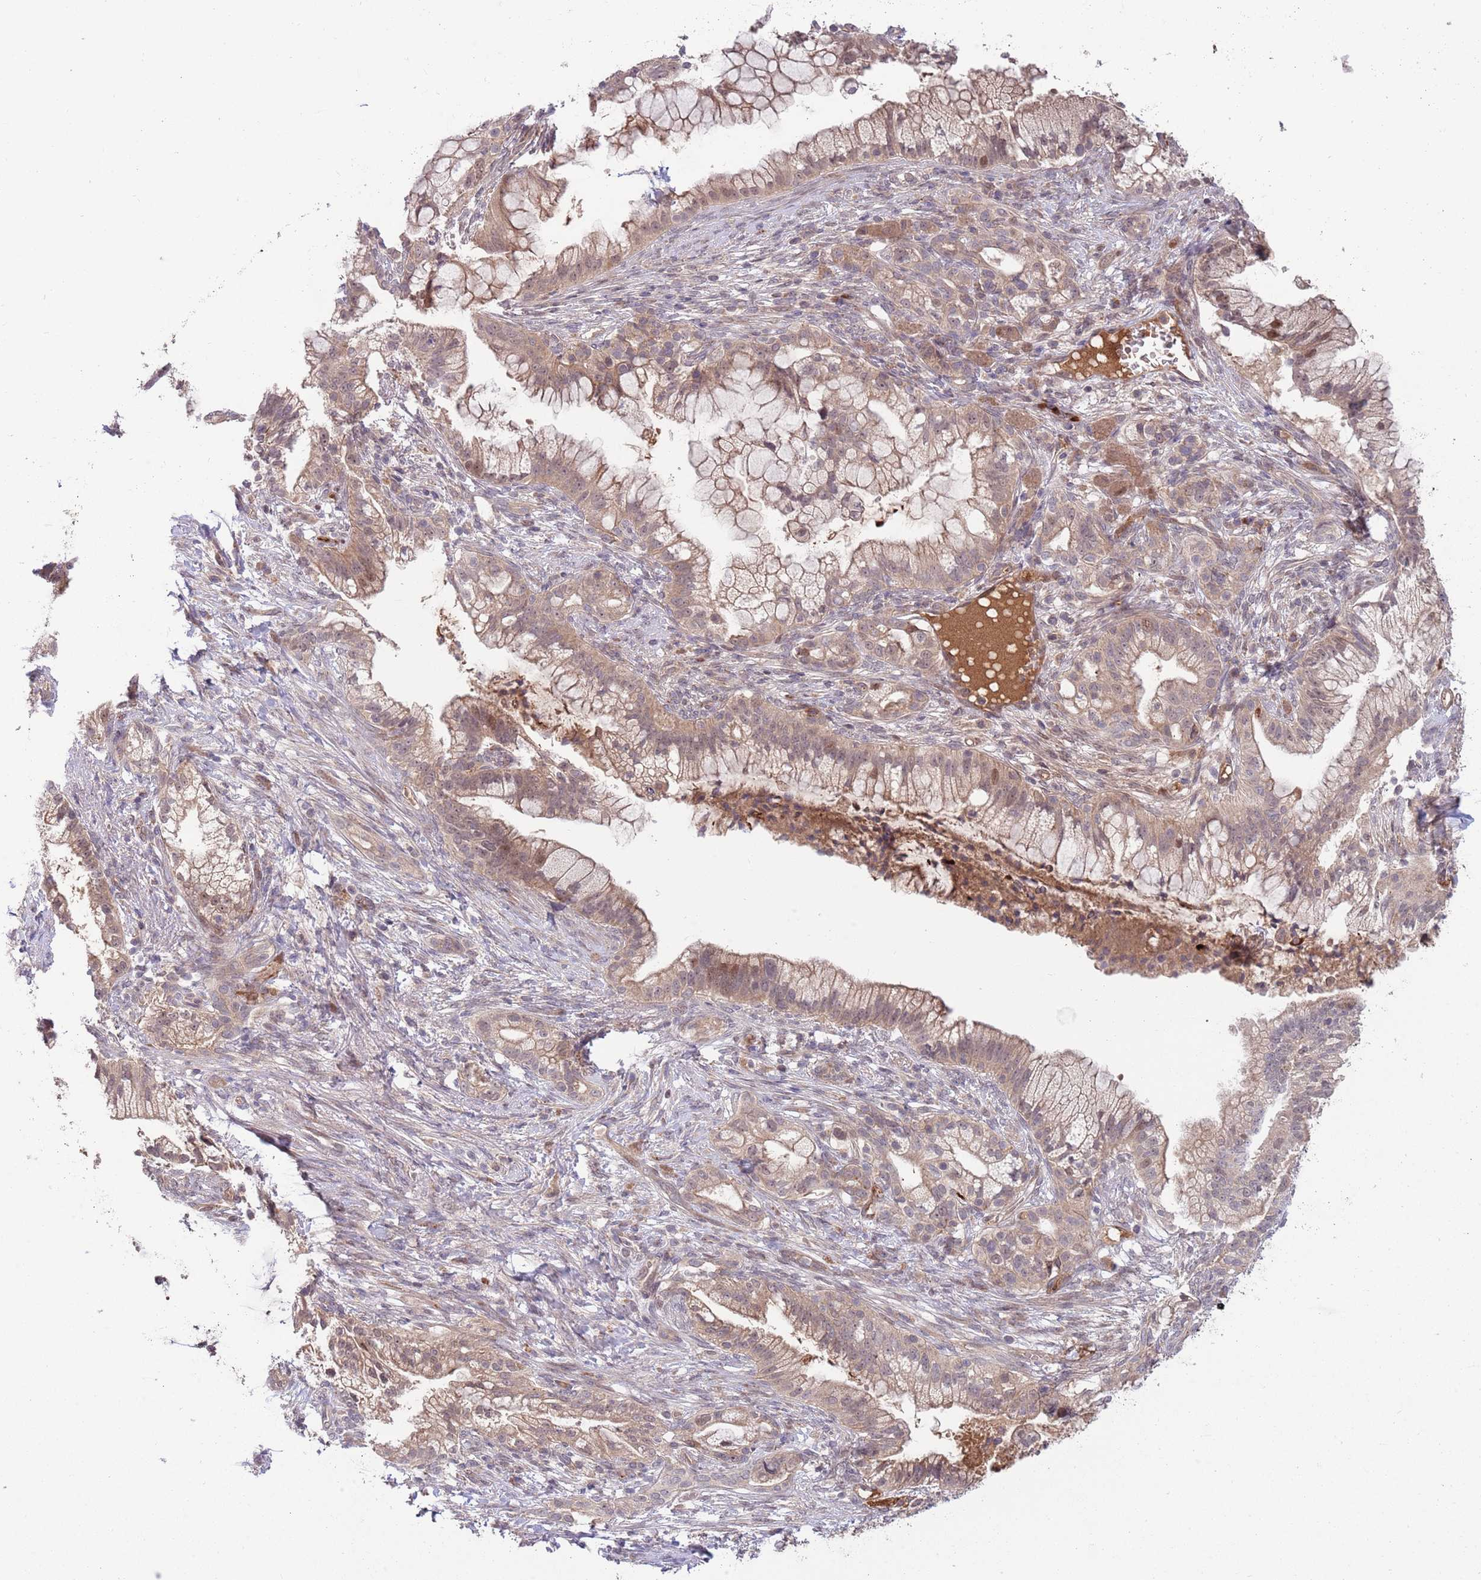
{"staining": {"intensity": "weak", "quantity": ">75%", "location": "cytoplasmic/membranous"}, "tissue": "pancreatic cancer", "cell_type": "Tumor cells", "image_type": "cancer", "snomed": [{"axis": "morphology", "description": "Adenocarcinoma, NOS"}, {"axis": "topography", "description": "Pancreas"}], "caption": "IHC photomicrograph of adenocarcinoma (pancreatic) stained for a protein (brown), which exhibits low levels of weak cytoplasmic/membranous positivity in about >75% of tumor cells.", "gene": "NT5DC4", "patient": {"sex": "male", "age": 44}}